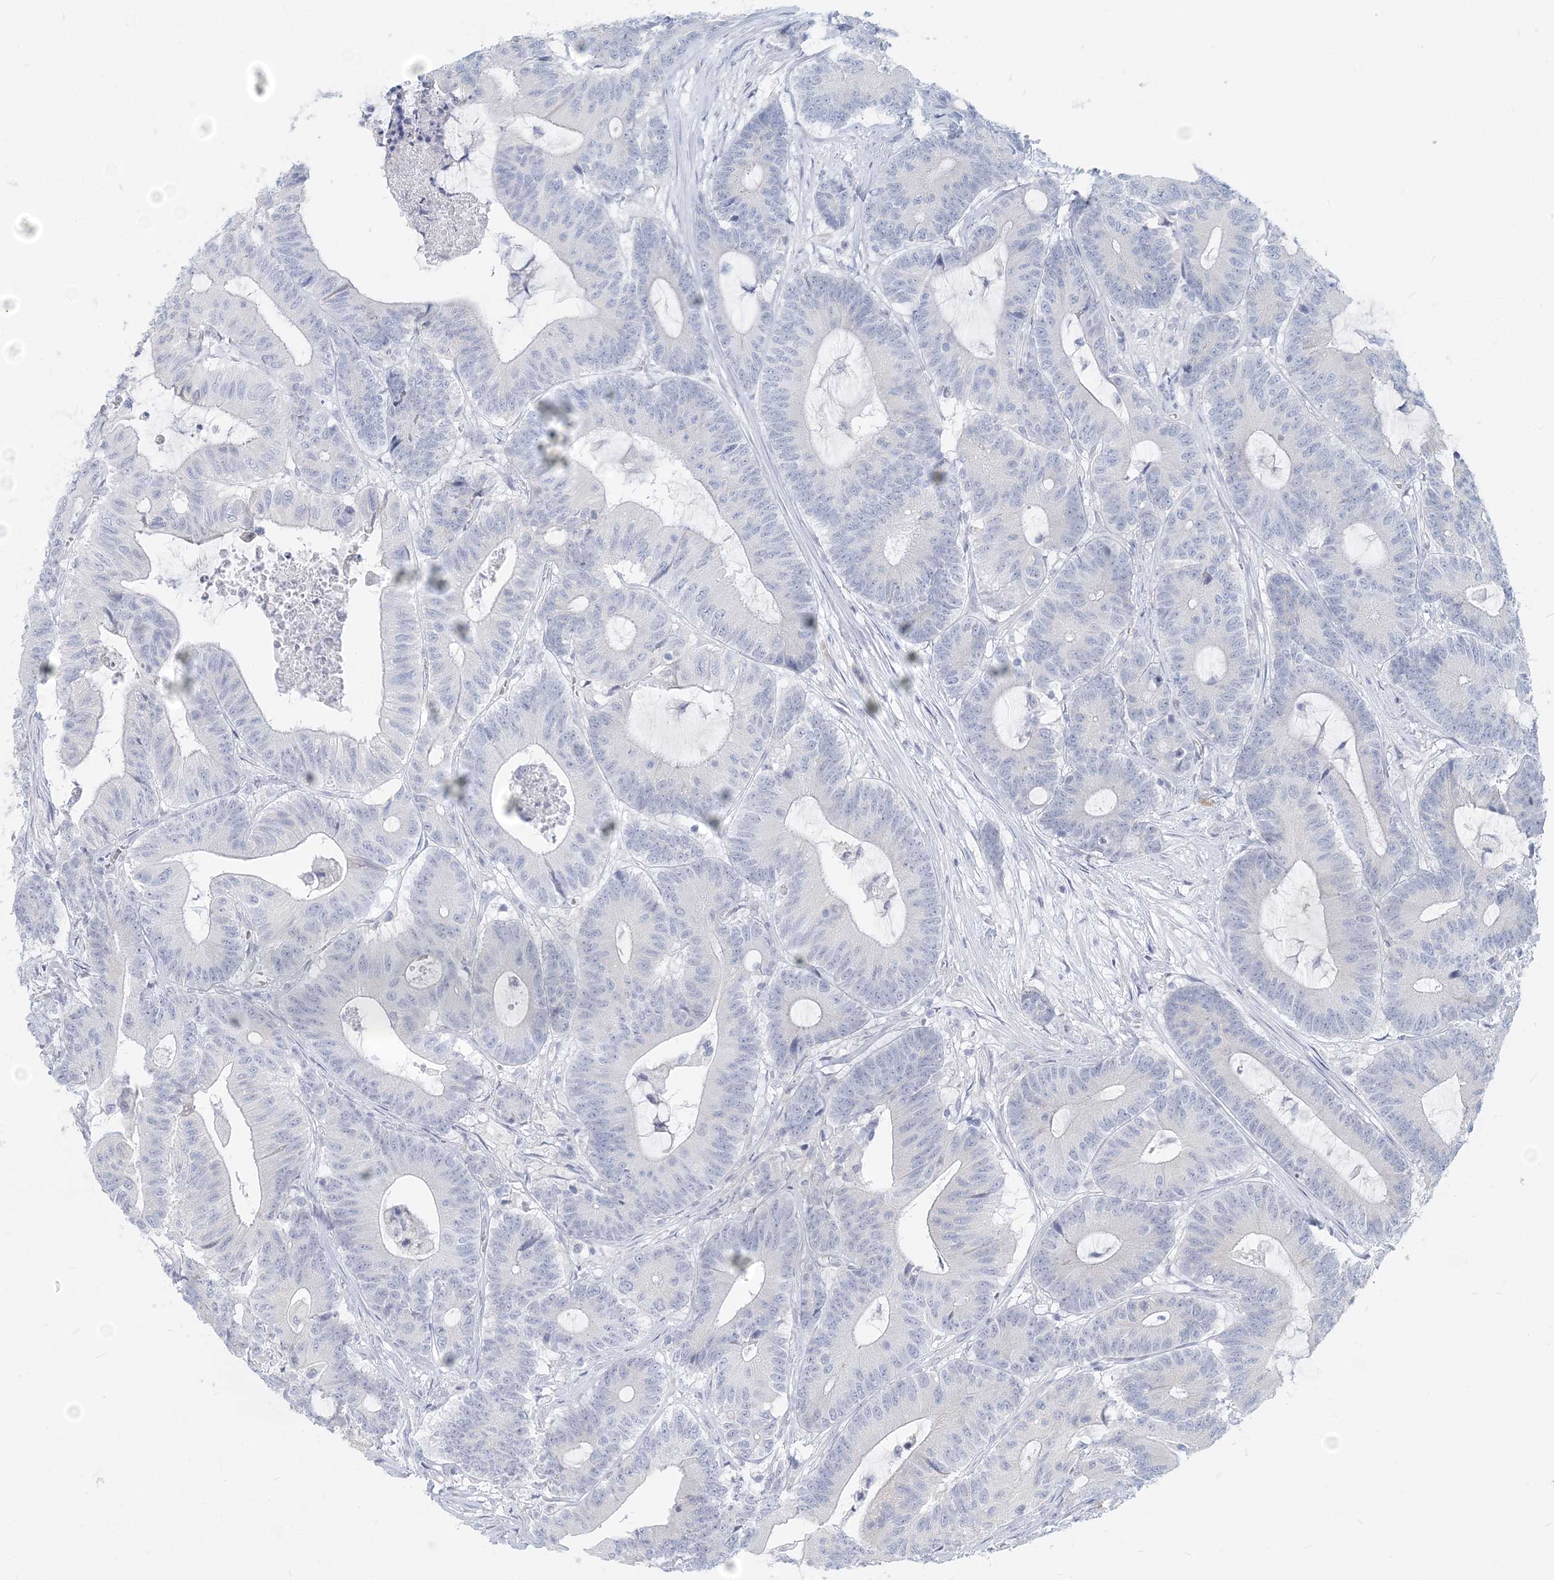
{"staining": {"intensity": "negative", "quantity": "none", "location": "none"}, "tissue": "colorectal cancer", "cell_type": "Tumor cells", "image_type": "cancer", "snomed": [{"axis": "morphology", "description": "Adenocarcinoma, NOS"}, {"axis": "topography", "description": "Colon"}], "caption": "Immunohistochemistry histopathology image of human colorectal cancer (adenocarcinoma) stained for a protein (brown), which demonstrates no staining in tumor cells. Nuclei are stained in blue.", "gene": "CSN1S1", "patient": {"sex": "female", "age": 84}}